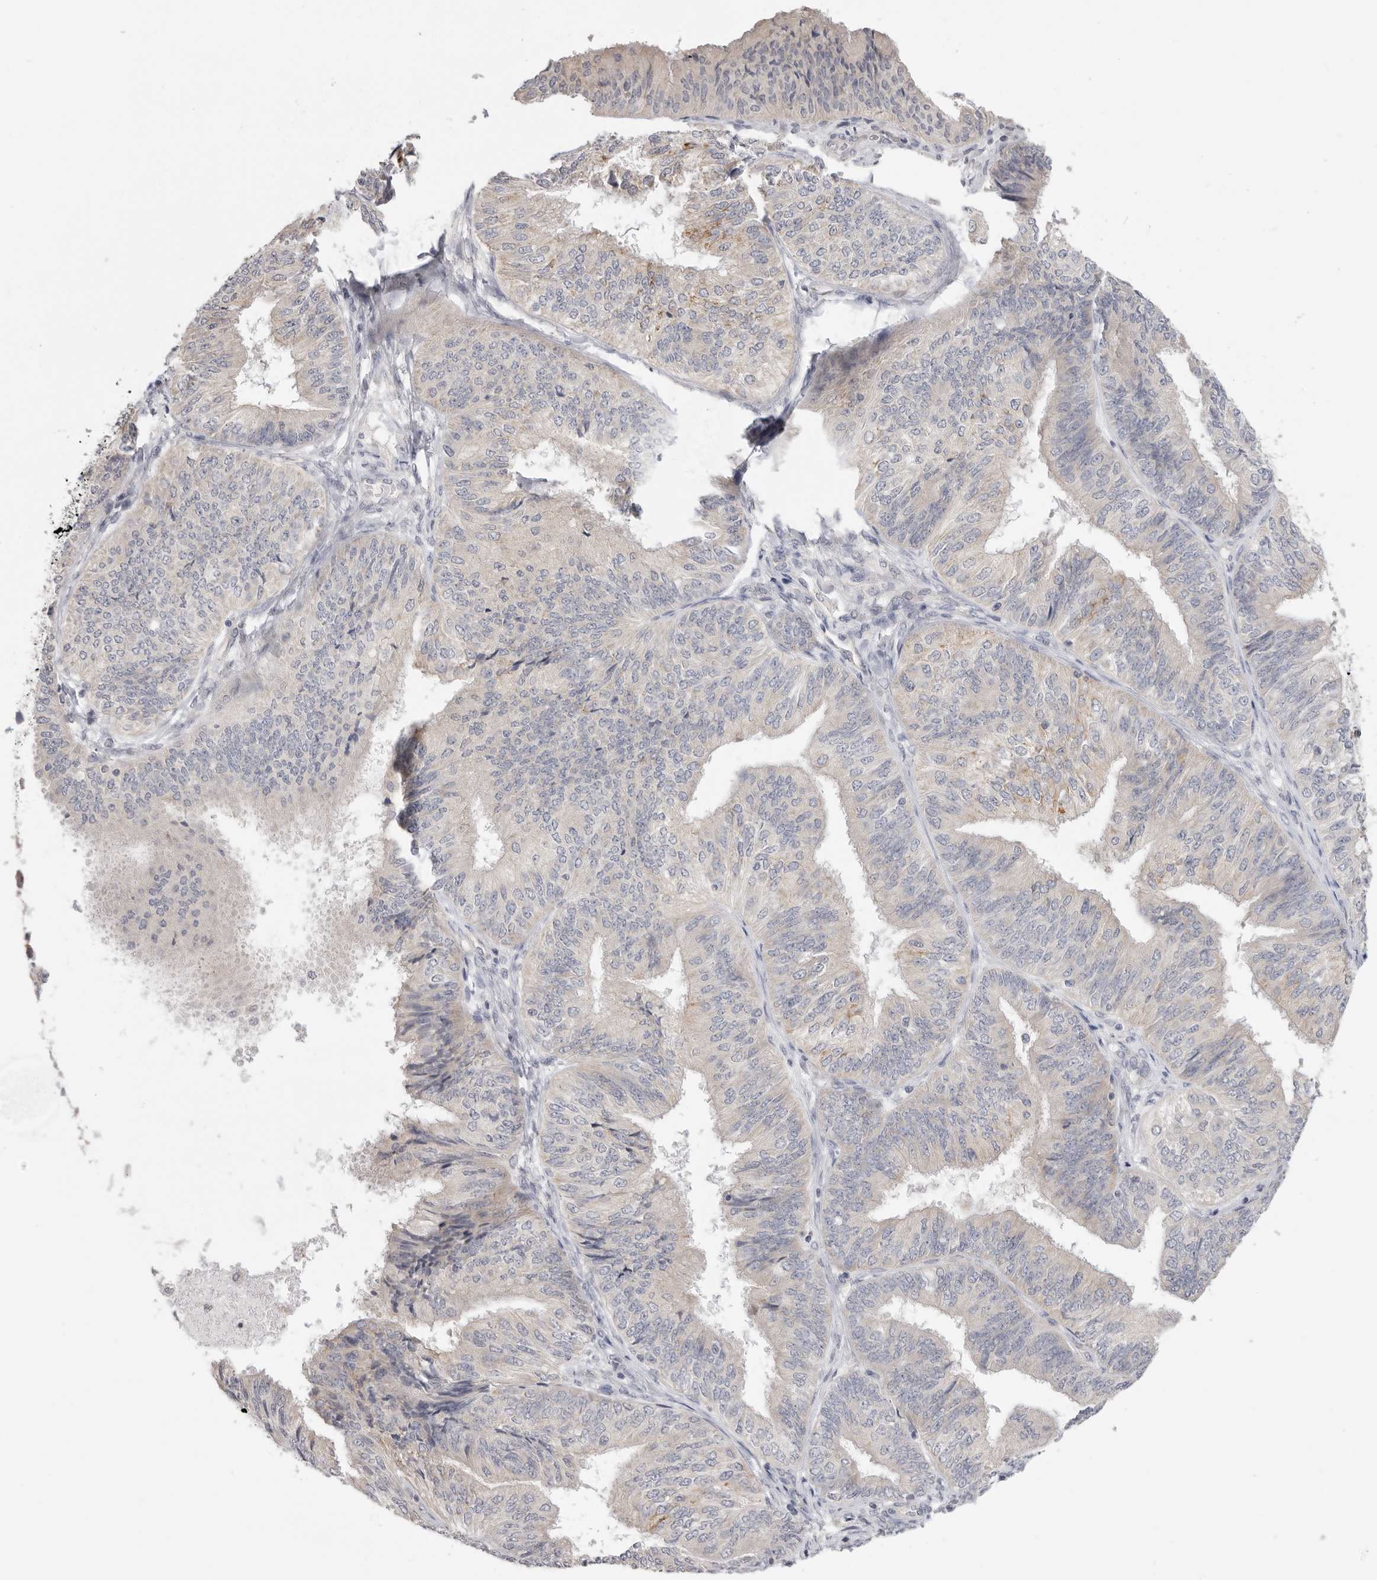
{"staining": {"intensity": "negative", "quantity": "none", "location": "none"}, "tissue": "endometrial cancer", "cell_type": "Tumor cells", "image_type": "cancer", "snomed": [{"axis": "morphology", "description": "Adenocarcinoma, NOS"}, {"axis": "topography", "description": "Endometrium"}], "caption": "The IHC histopathology image has no significant staining in tumor cells of endometrial cancer tissue.", "gene": "XIRP1", "patient": {"sex": "female", "age": 58}}